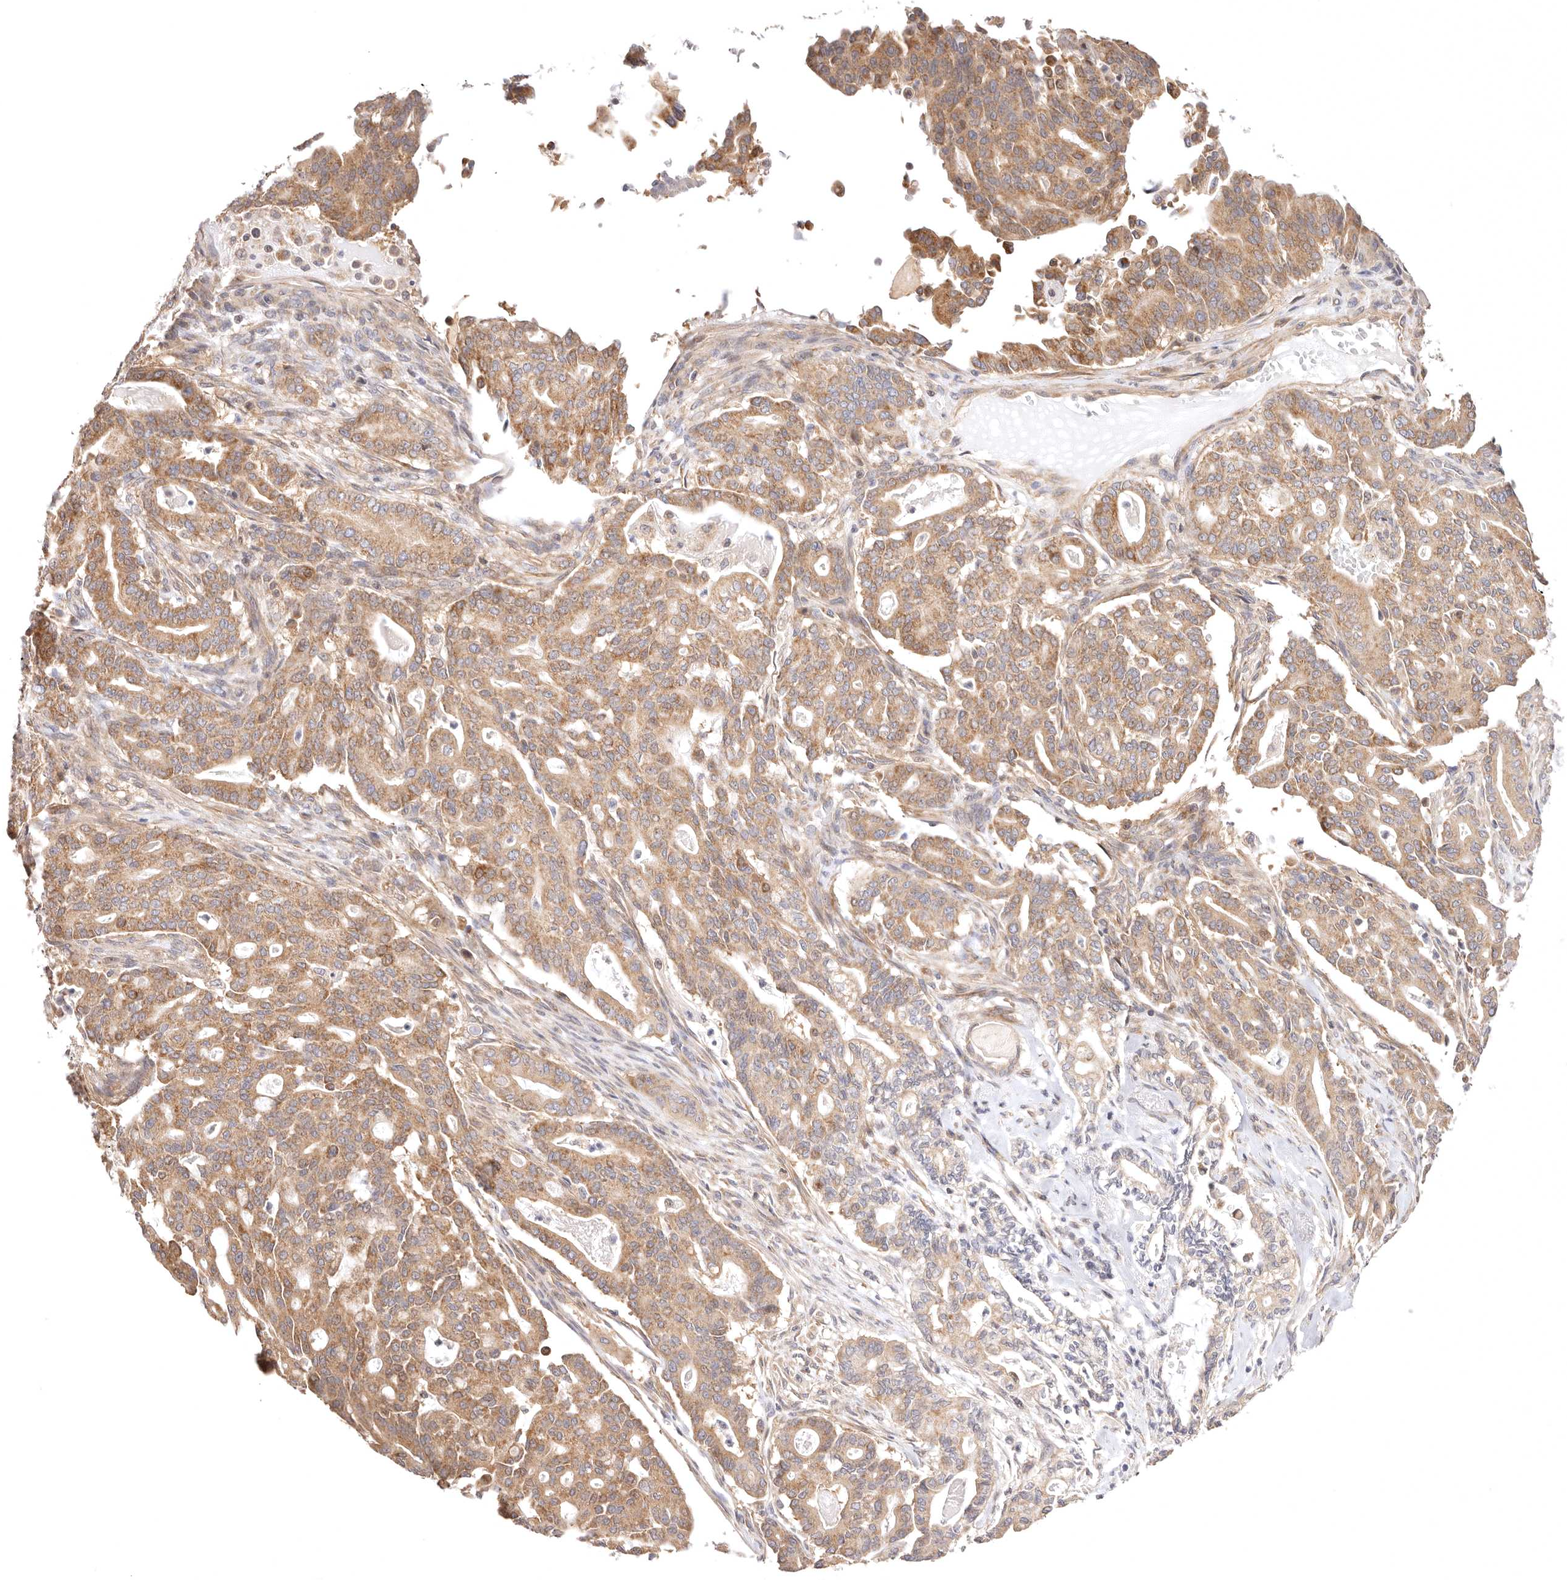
{"staining": {"intensity": "moderate", "quantity": ">75%", "location": "cytoplasmic/membranous"}, "tissue": "pancreatic cancer", "cell_type": "Tumor cells", "image_type": "cancer", "snomed": [{"axis": "morphology", "description": "Adenocarcinoma, NOS"}, {"axis": "topography", "description": "Pancreas"}], "caption": "IHC (DAB (3,3'-diaminobenzidine)) staining of human pancreatic cancer (adenocarcinoma) displays moderate cytoplasmic/membranous protein expression in about >75% of tumor cells.", "gene": "KCMF1", "patient": {"sex": "male", "age": 63}}